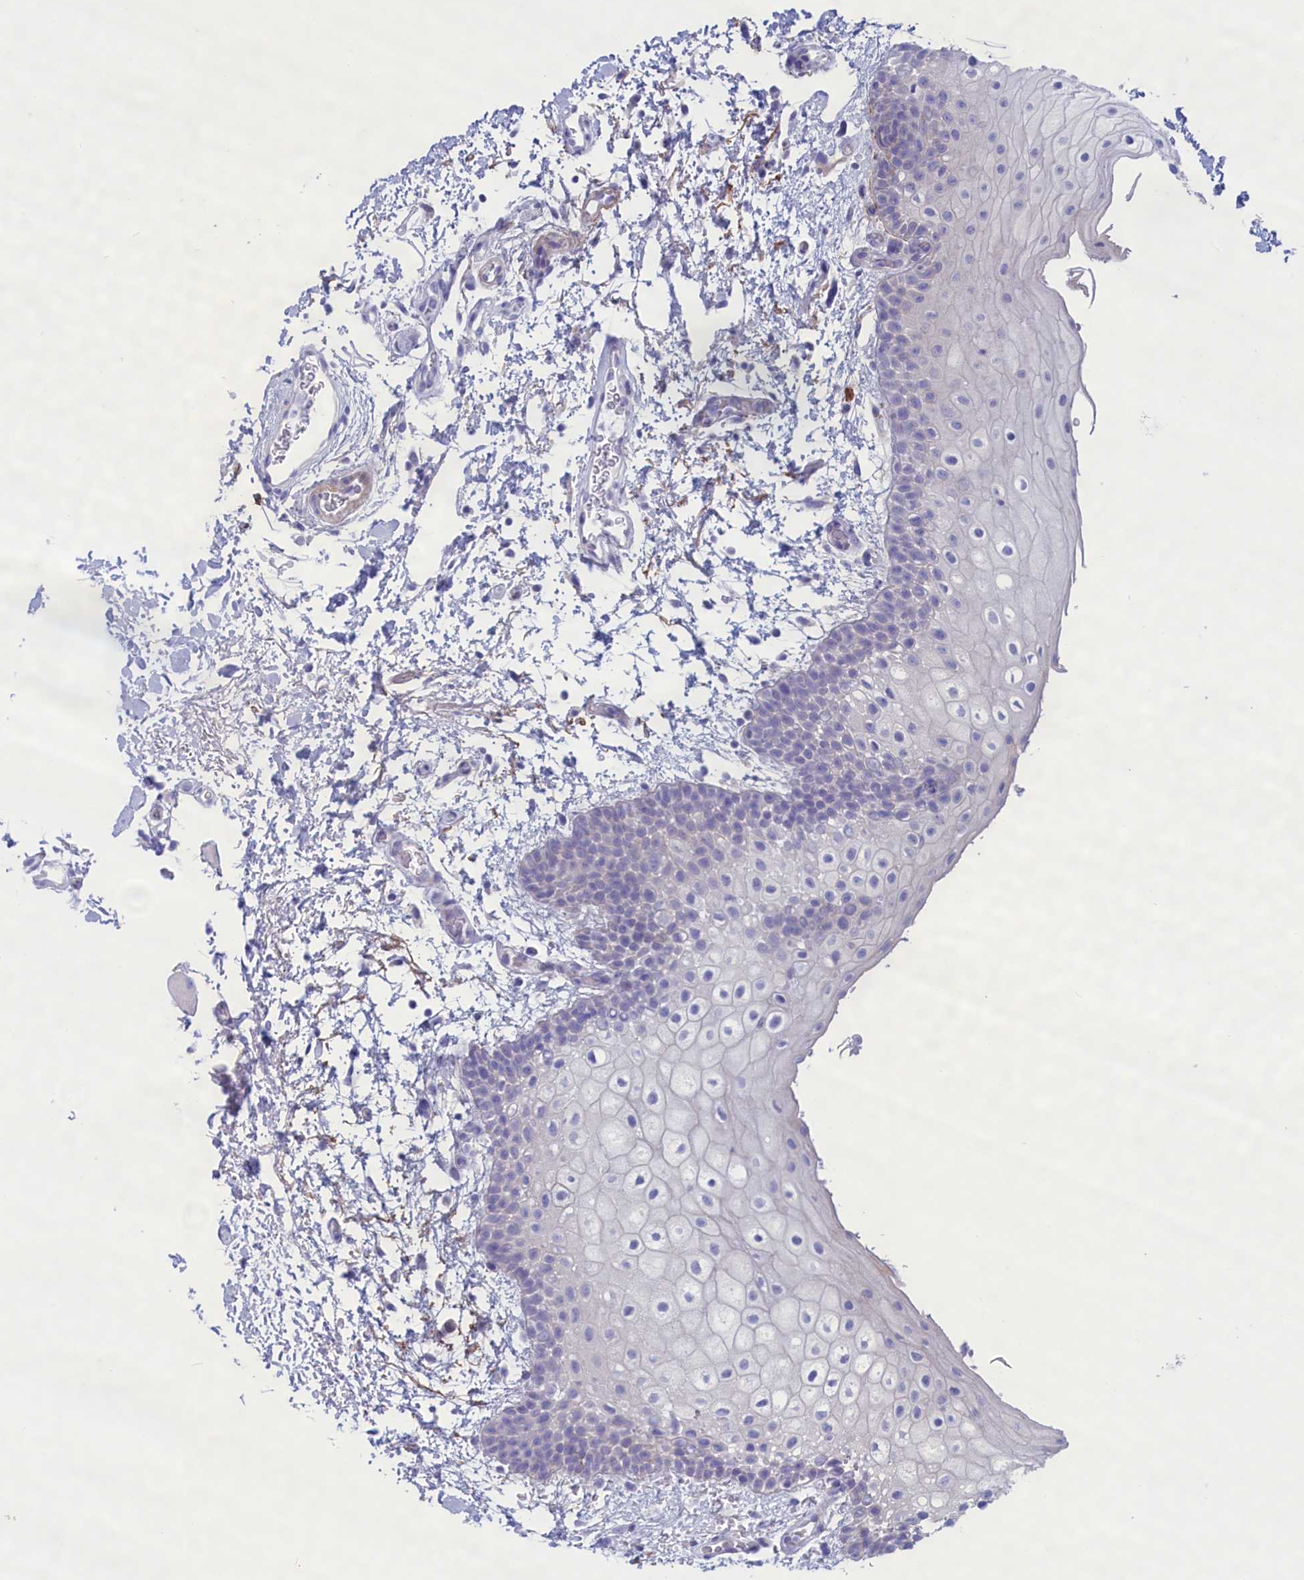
{"staining": {"intensity": "negative", "quantity": "none", "location": "none"}, "tissue": "oral mucosa", "cell_type": "Squamous epithelial cells", "image_type": "normal", "snomed": [{"axis": "morphology", "description": "Normal tissue, NOS"}, {"axis": "topography", "description": "Oral tissue"}], "caption": "This is an IHC histopathology image of benign human oral mucosa. There is no positivity in squamous epithelial cells.", "gene": "MPV17L2", "patient": {"sex": "male", "age": 62}}